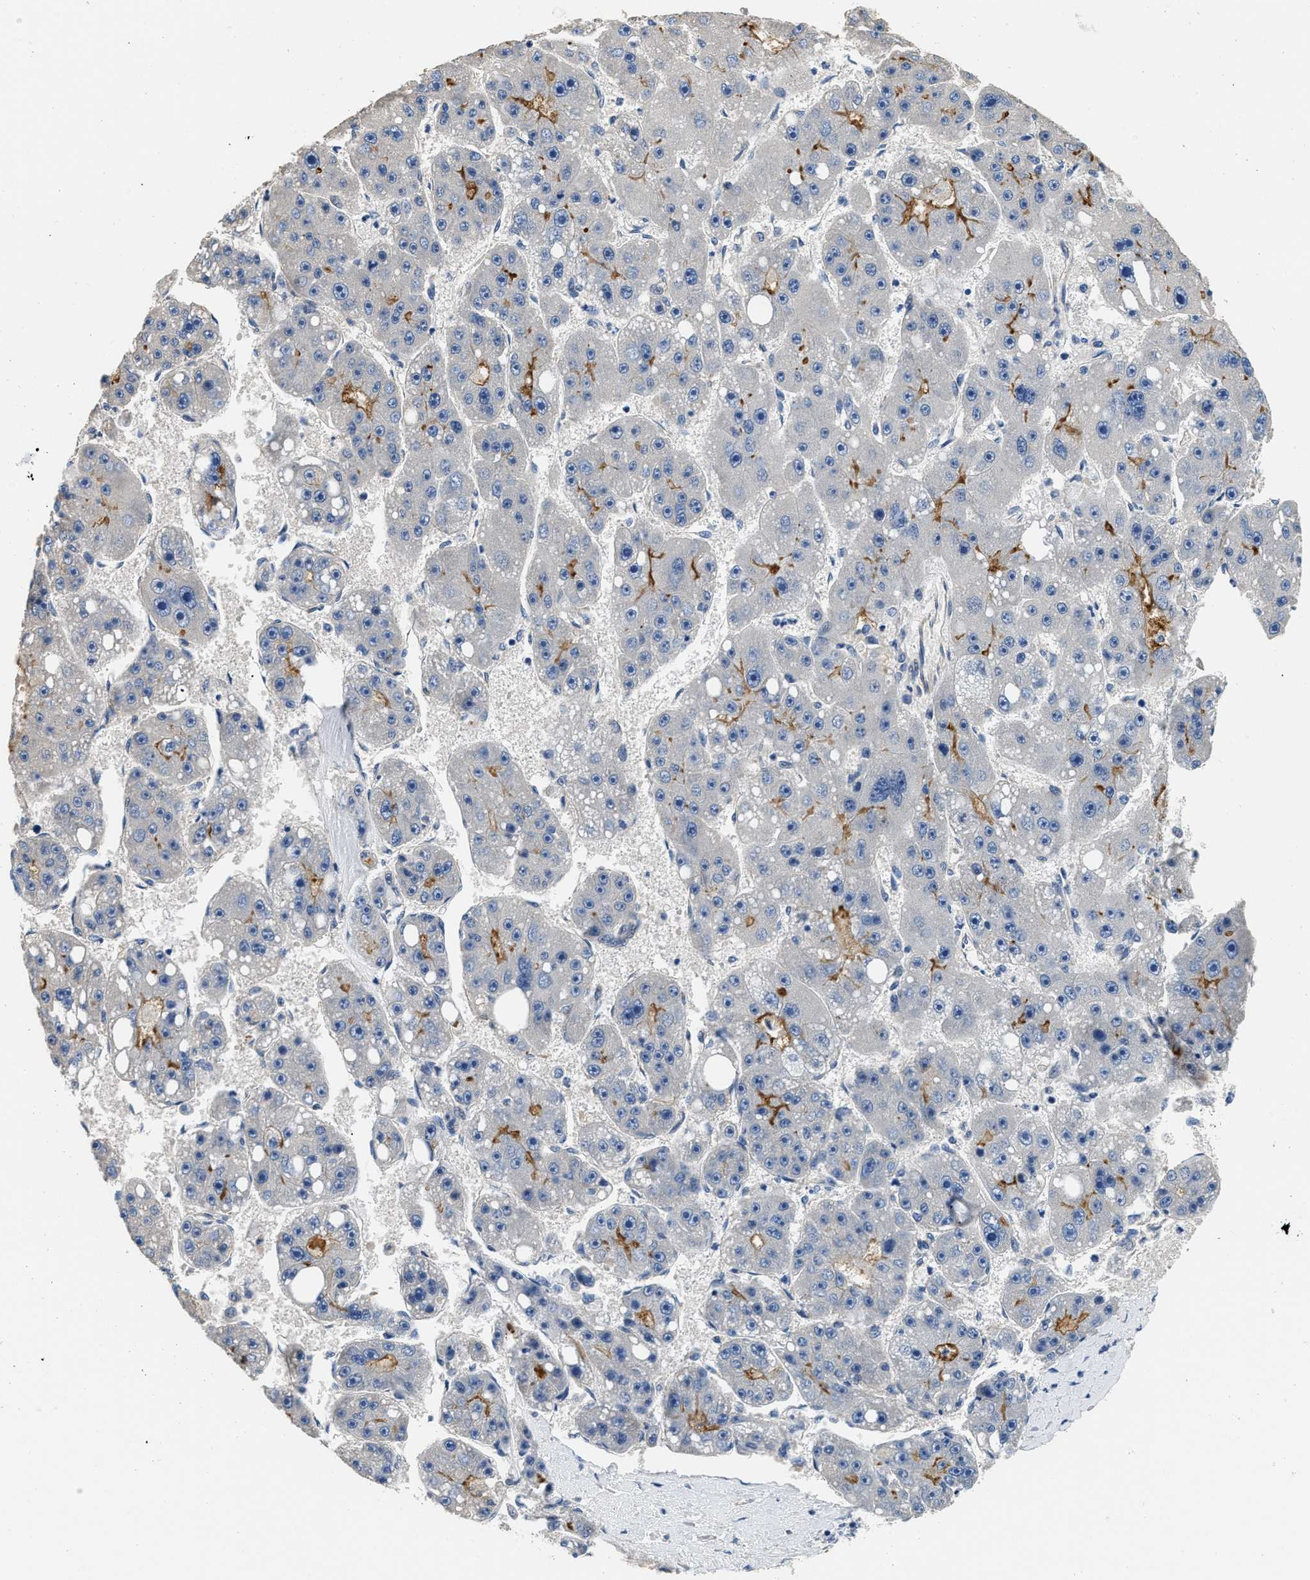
{"staining": {"intensity": "moderate", "quantity": "<25%", "location": "cytoplasmic/membranous"}, "tissue": "liver cancer", "cell_type": "Tumor cells", "image_type": "cancer", "snomed": [{"axis": "morphology", "description": "Carcinoma, Hepatocellular, NOS"}, {"axis": "topography", "description": "Liver"}], "caption": "Protein expression analysis of human hepatocellular carcinoma (liver) reveals moderate cytoplasmic/membranous positivity in approximately <25% of tumor cells.", "gene": "CSDE1", "patient": {"sex": "female", "age": 61}}